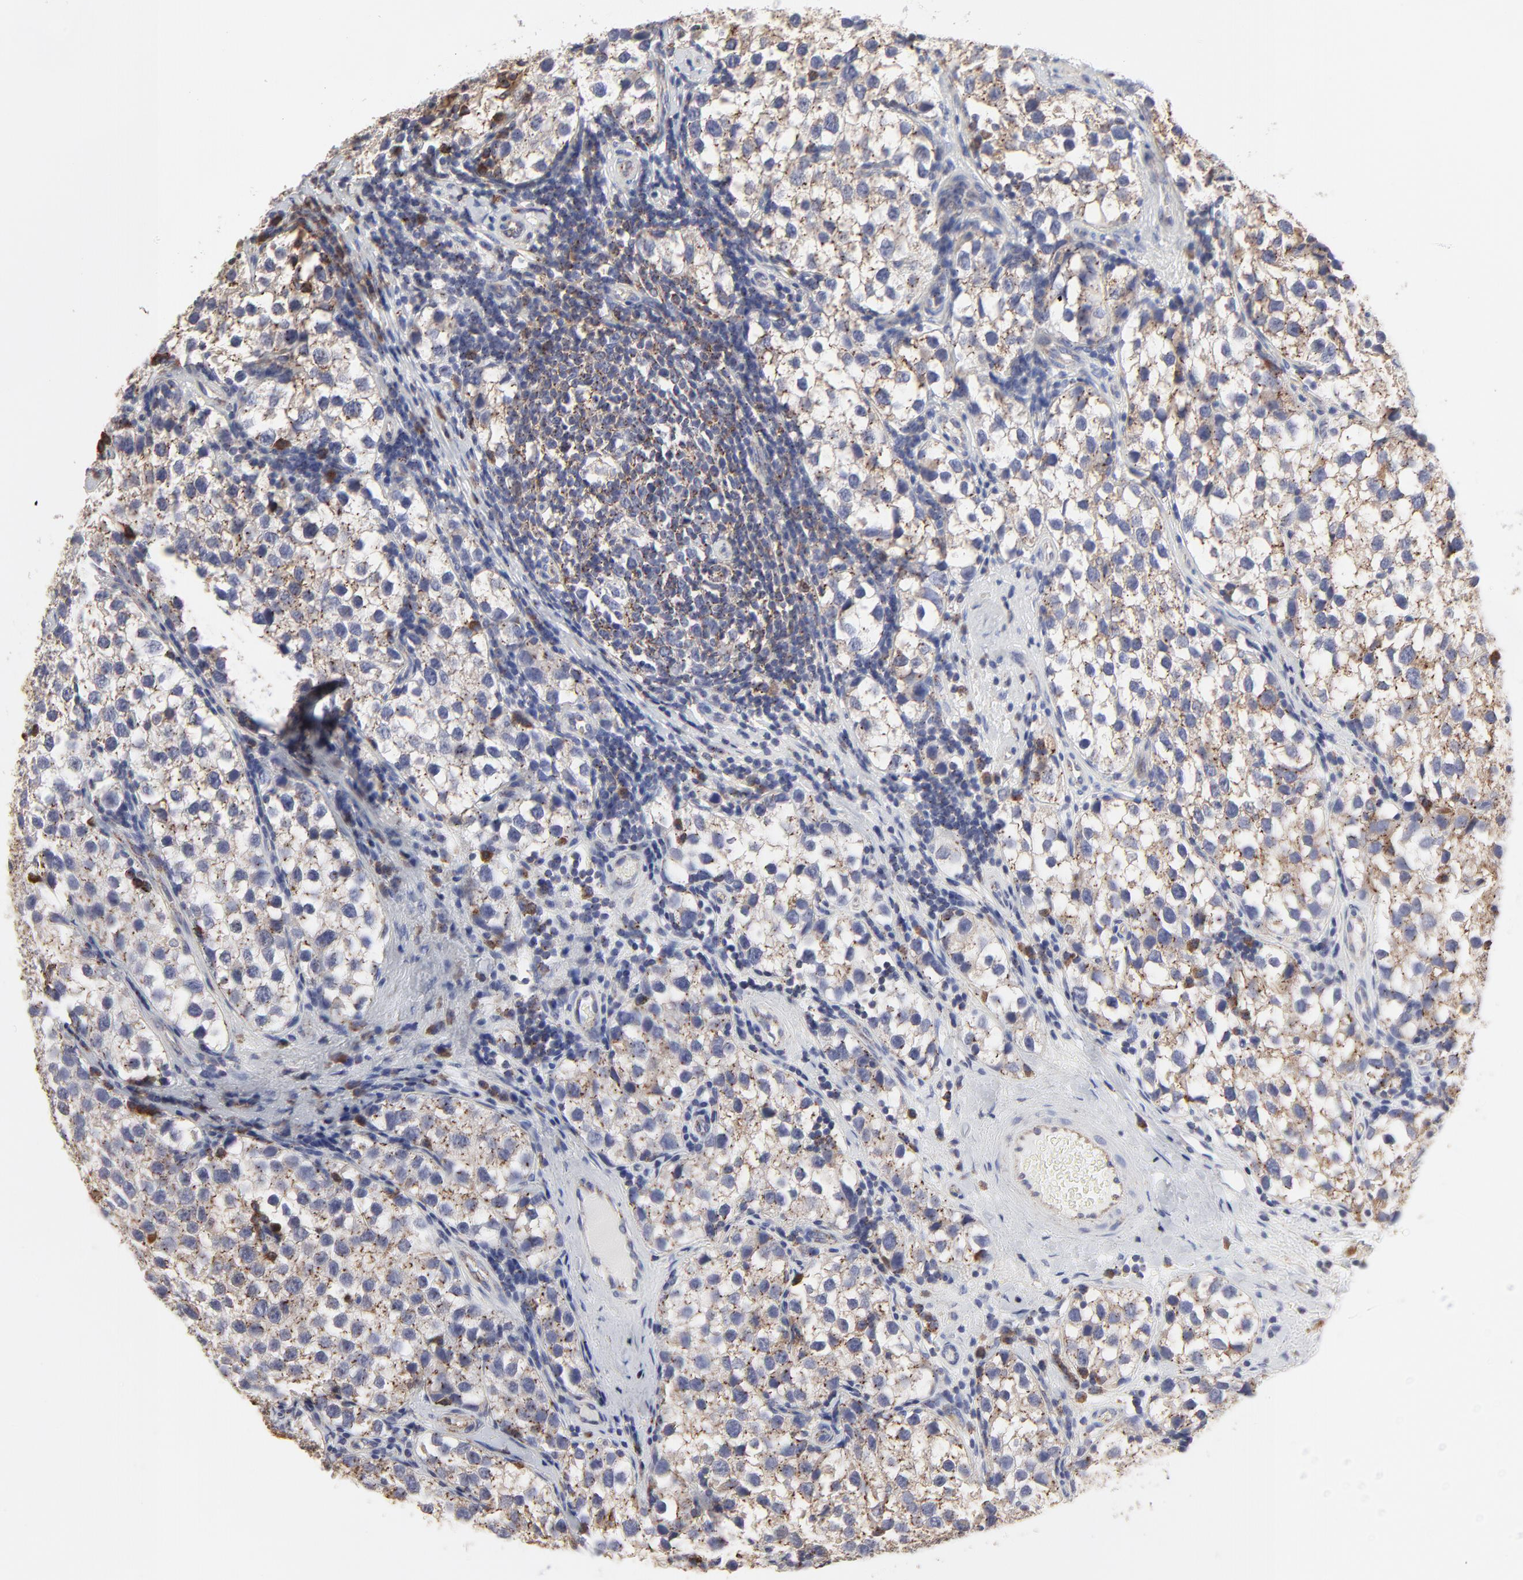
{"staining": {"intensity": "moderate", "quantity": "25%-75%", "location": "cytoplasmic/membranous"}, "tissue": "testis cancer", "cell_type": "Tumor cells", "image_type": "cancer", "snomed": [{"axis": "morphology", "description": "Seminoma, NOS"}, {"axis": "topography", "description": "Testis"}], "caption": "A high-resolution histopathology image shows immunohistochemistry (IHC) staining of testis seminoma, which reveals moderate cytoplasmic/membranous positivity in about 25%-75% of tumor cells. (DAB IHC, brown staining for protein, blue staining for nuclei).", "gene": "TRIM22", "patient": {"sex": "male", "age": 39}}